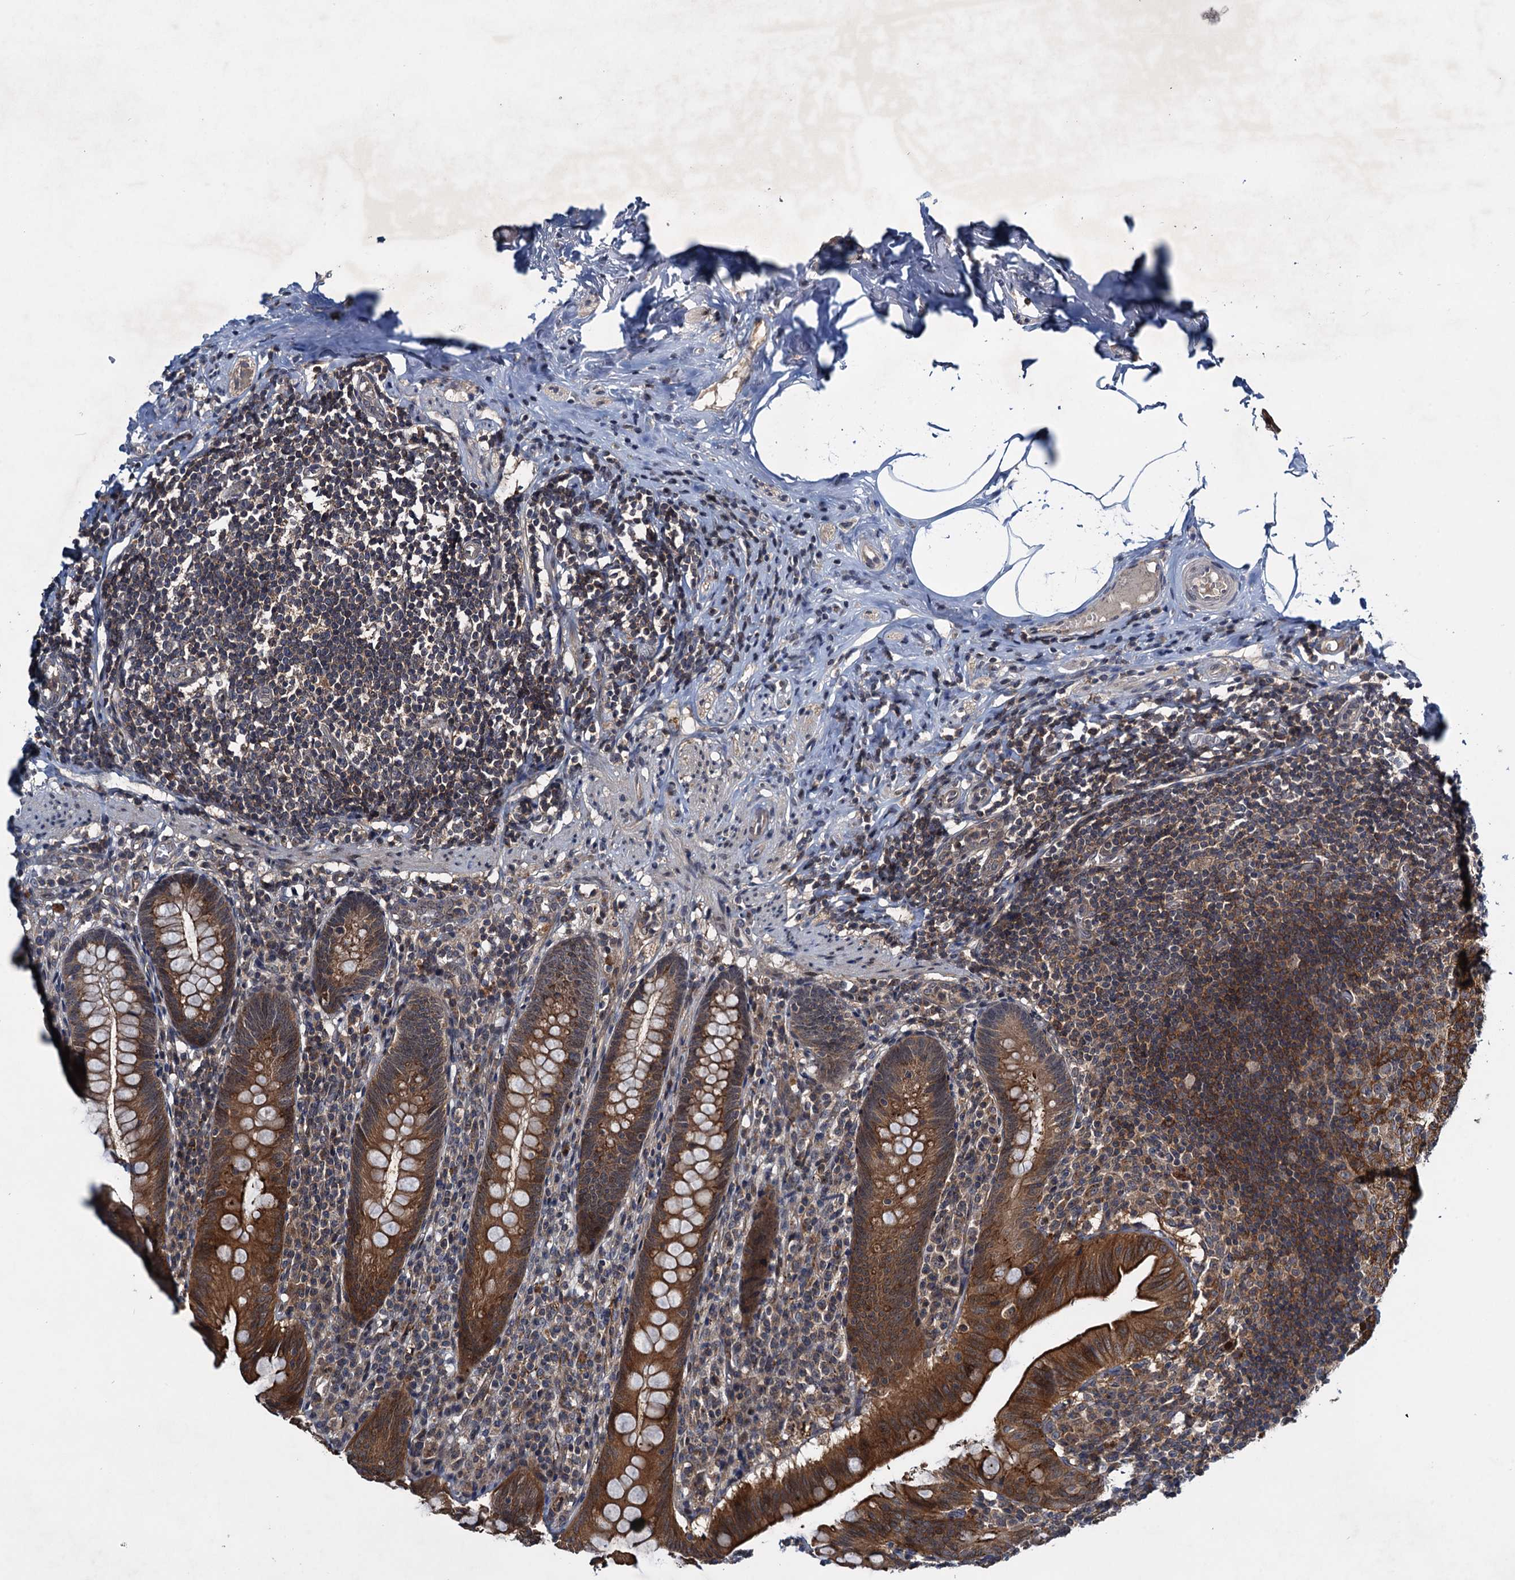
{"staining": {"intensity": "strong", "quantity": ">75%", "location": "cytoplasmic/membranous"}, "tissue": "appendix", "cell_type": "Glandular cells", "image_type": "normal", "snomed": [{"axis": "morphology", "description": "Normal tissue, NOS"}, {"axis": "topography", "description": "Appendix"}], "caption": "Appendix stained for a protein (brown) displays strong cytoplasmic/membranous positive staining in approximately >75% of glandular cells.", "gene": "RNF165", "patient": {"sex": "male", "age": 55}}